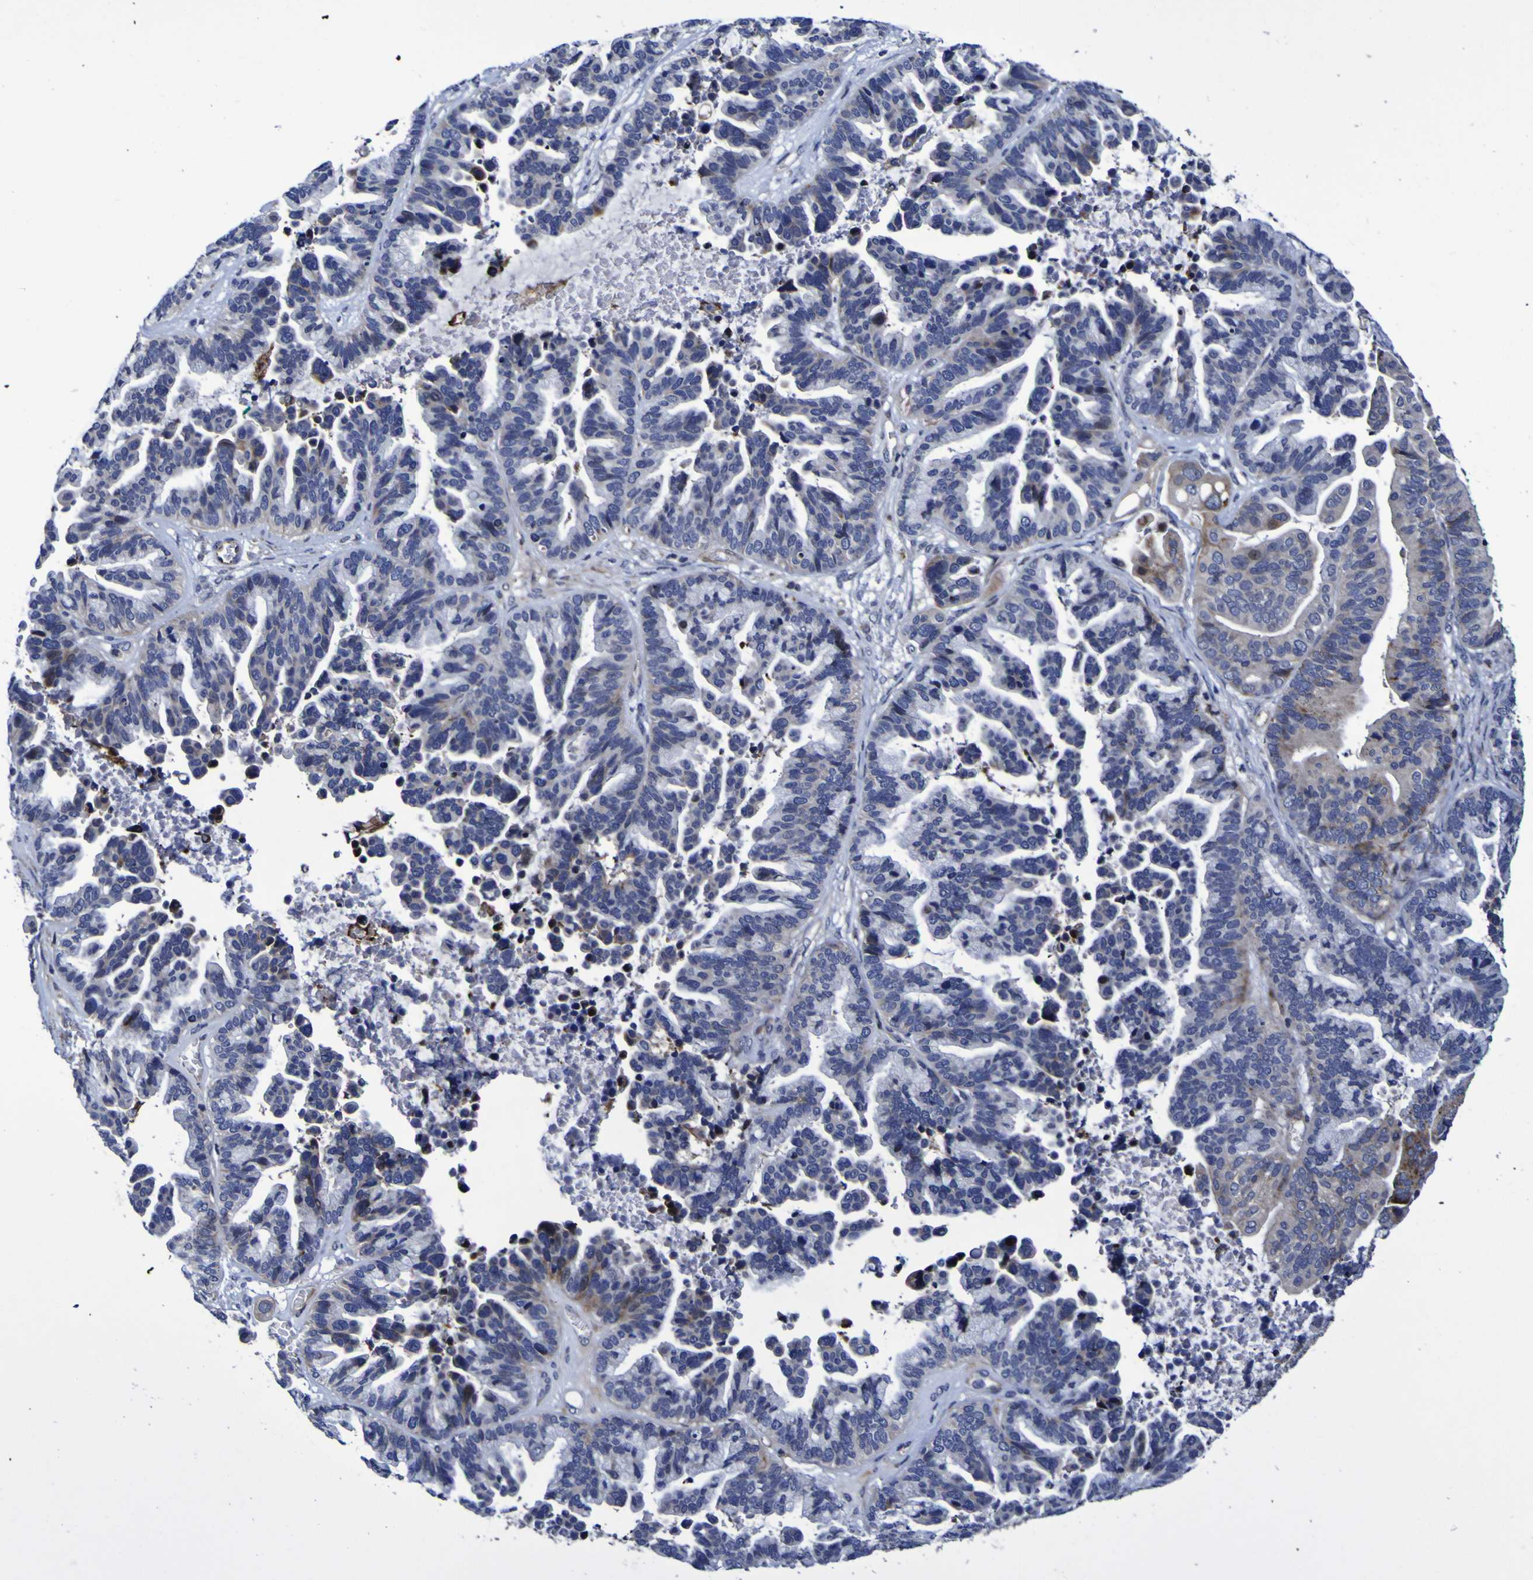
{"staining": {"intensity": "strong", "quantity": "<25%", "location": "cytoplasmic/membranous"}, "tissue": "ovarian cancer", "cell_type": "Tumor cells", "image_type": "cancer", "snomed": [{"axis": "morphology", "description": "Cystadenocarcinoma, serous, NOS"}, {"axis": "topography", "description": "Ovary"}], "caption": "Strong cytoplasmic/membranous positivity for a protein is present in about <25% of tumor cells of ovarian serous cystadenocarcinoma using IHC.", "gene": "MGLL", "patient": {"sex": "female", "age": 56}}